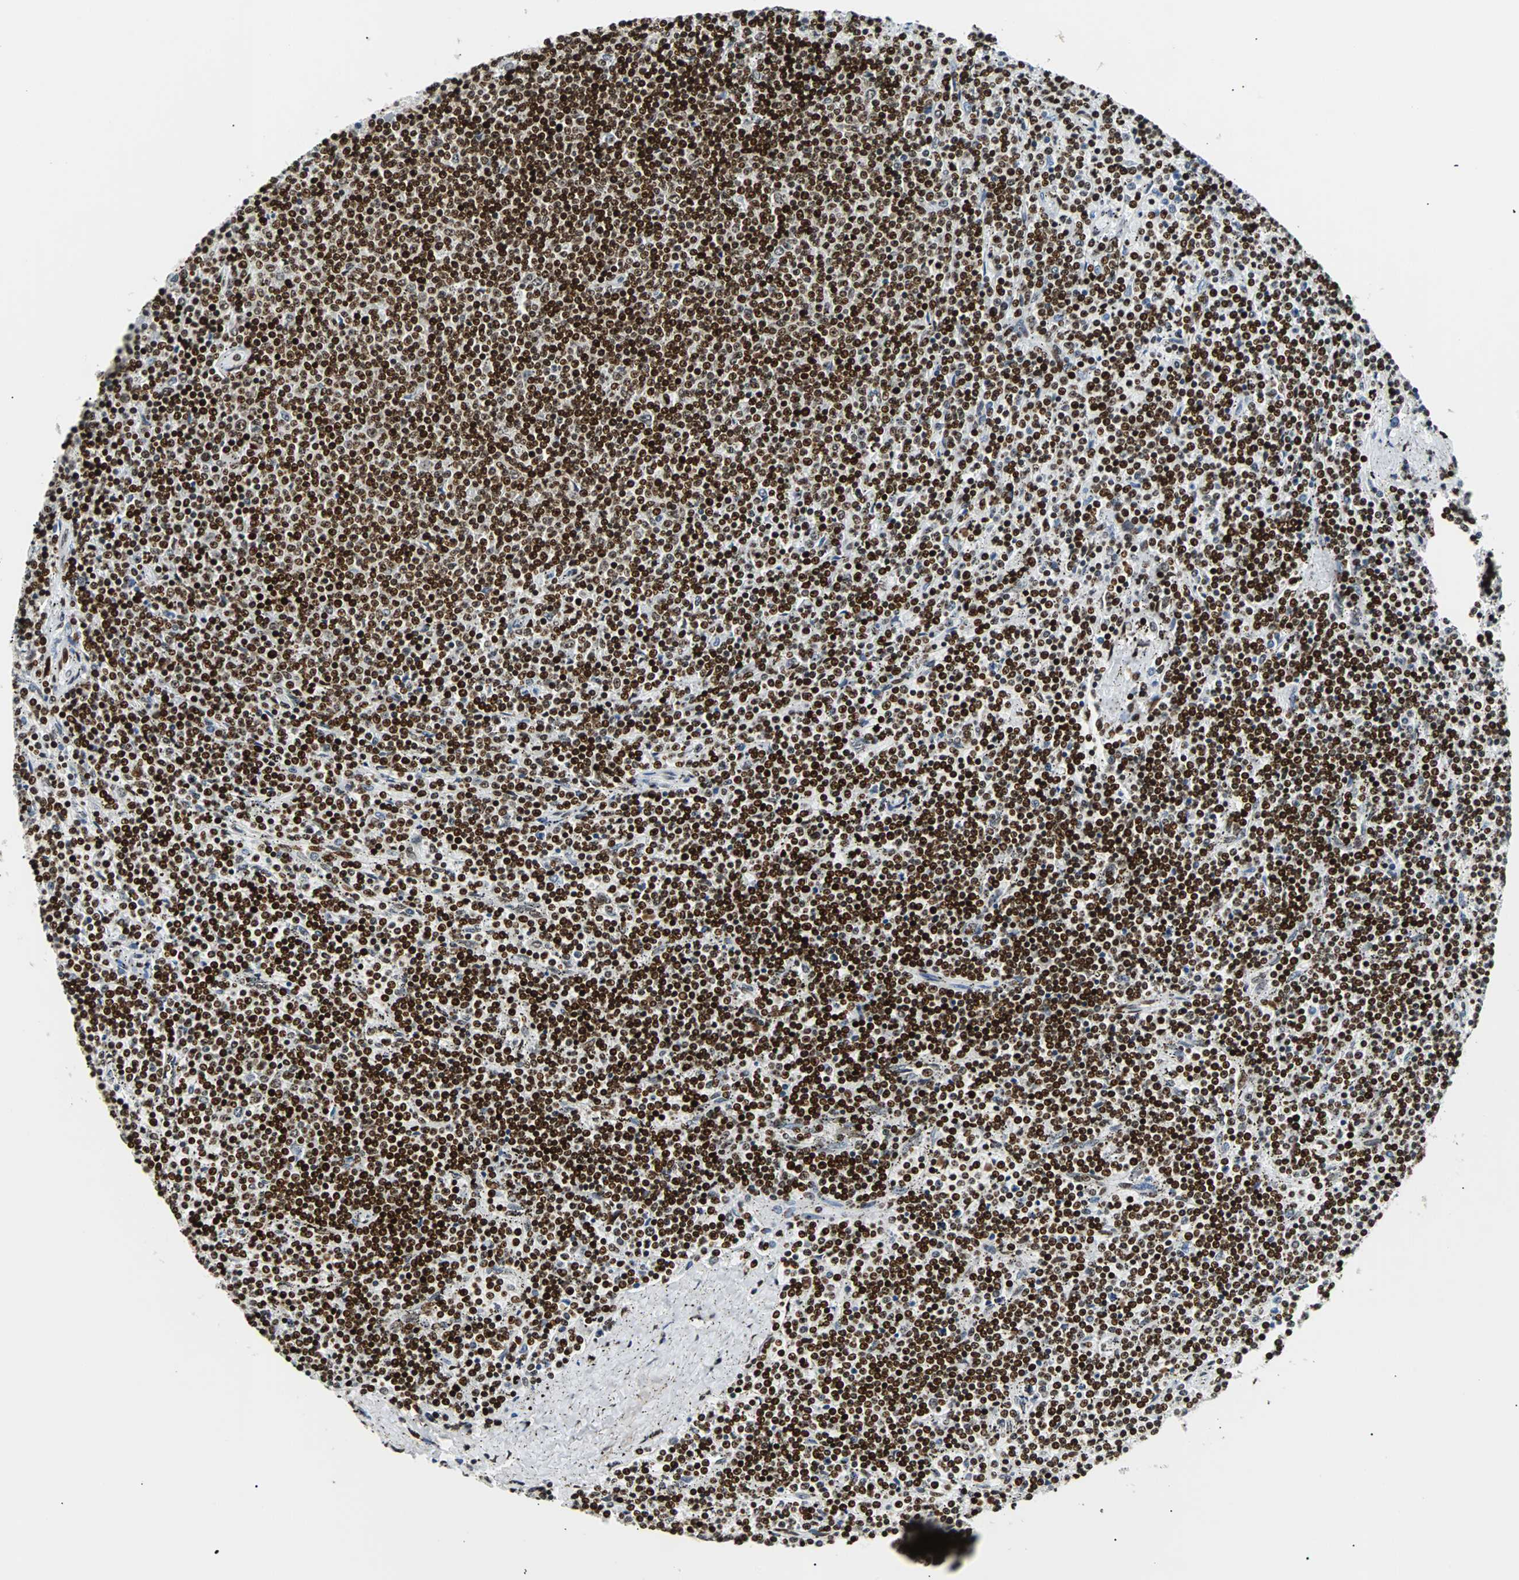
{"staining": {"intensity": "strong", "quantity": ">75%", "location": "nuclear"}, "tissue": "lymphoma", "cell_type": "Tumor cells", "image_type": "cancer", "snomed": [{"axis": "morphology", "description": "Malignant lymphoma, non-Hodgkin's type, Low grade"}, {"axis": "topography", "description": "Spleen"}], "caption": "High-magnification brightfield microscopy of lymphoma stained with DAB (brown) and counterstained with hematoxylin (blue). tumor cells exhibit strong nuclear staining is seen in approximately>75% of cells.", "gene": "ZNF131", "patient": {"sex": "female", "age": 50}}